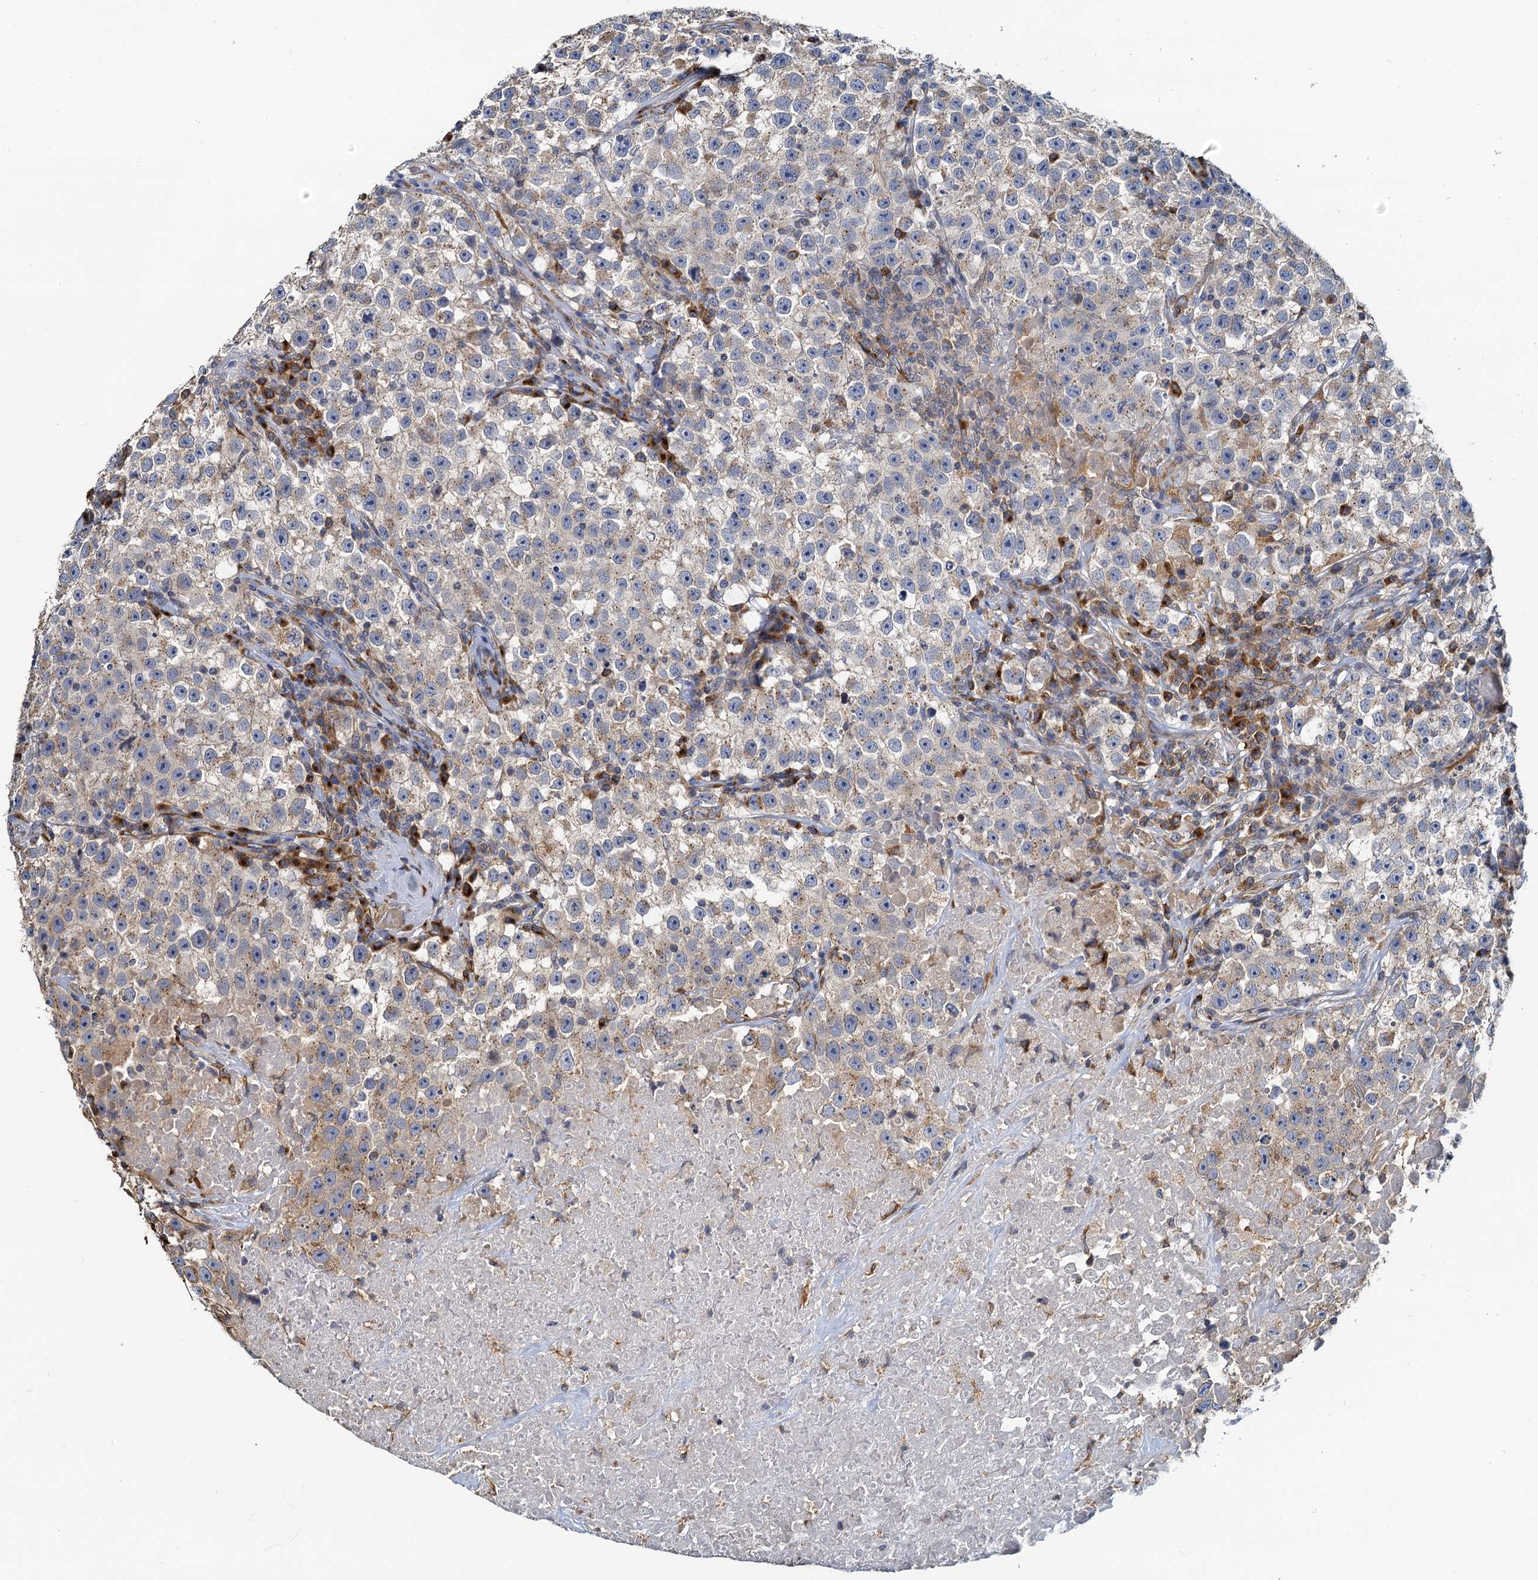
{"staining": {"intensity": "weak", "quantity": "<25%", "location": "cytoplasmic/membranous"}, "tissue": "testis cancer", "cell_type": "Tumor cells", "image_type": "cancer", "snomed": [{"axis": "morphology", "description": "Seminoma, NOS"}, {"axis": "topography", "description": "Testis"}], "caption": "This is a photomicrograph of IHC staining of testis cancer (seminoma), which shows no expression in tumor cells.", "gene": "NKAPD1", "patient": {"sex": "male", "age": 22}}